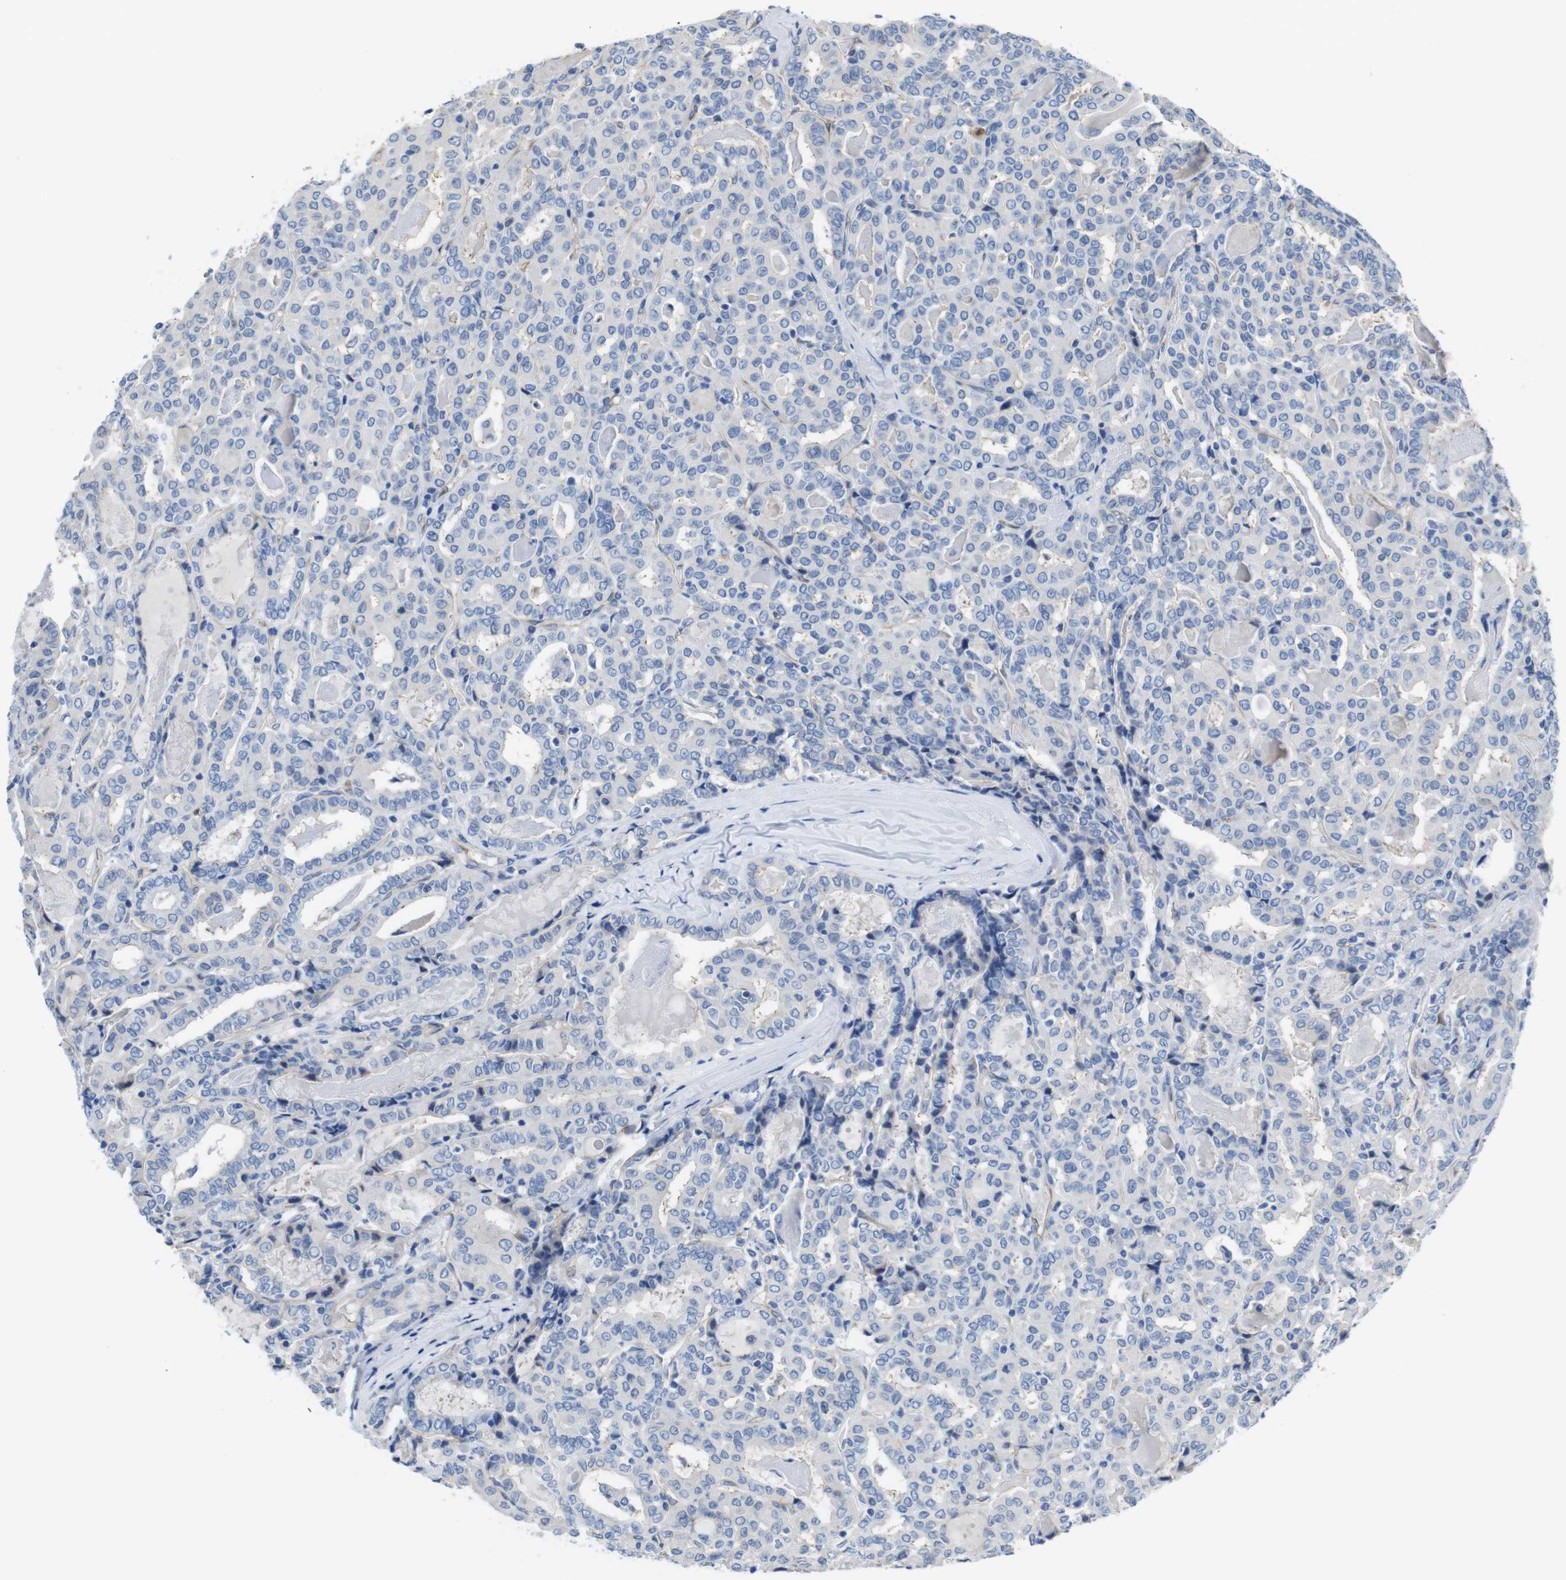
{"staining": {"intensity": "negative", "quantity": "none", "location": "none"}, "tissue": "thyroid cancer", "cell_type": "Tumor cells", "image_type": "cancer", "snomed": [{"axis": "morphology", "description": "Papillary adenocarcinoma, NOS"}, {"axis": "topography", "description": "Thyroid gland"}], "caption": "An immunohistochemistry (IHC) micrograph of thyroid cancer is shown. There is no staining in tumor cells of thyroid cancer.", "gene": "CDH8", "patient": {"sex": "female", "age": 42}}